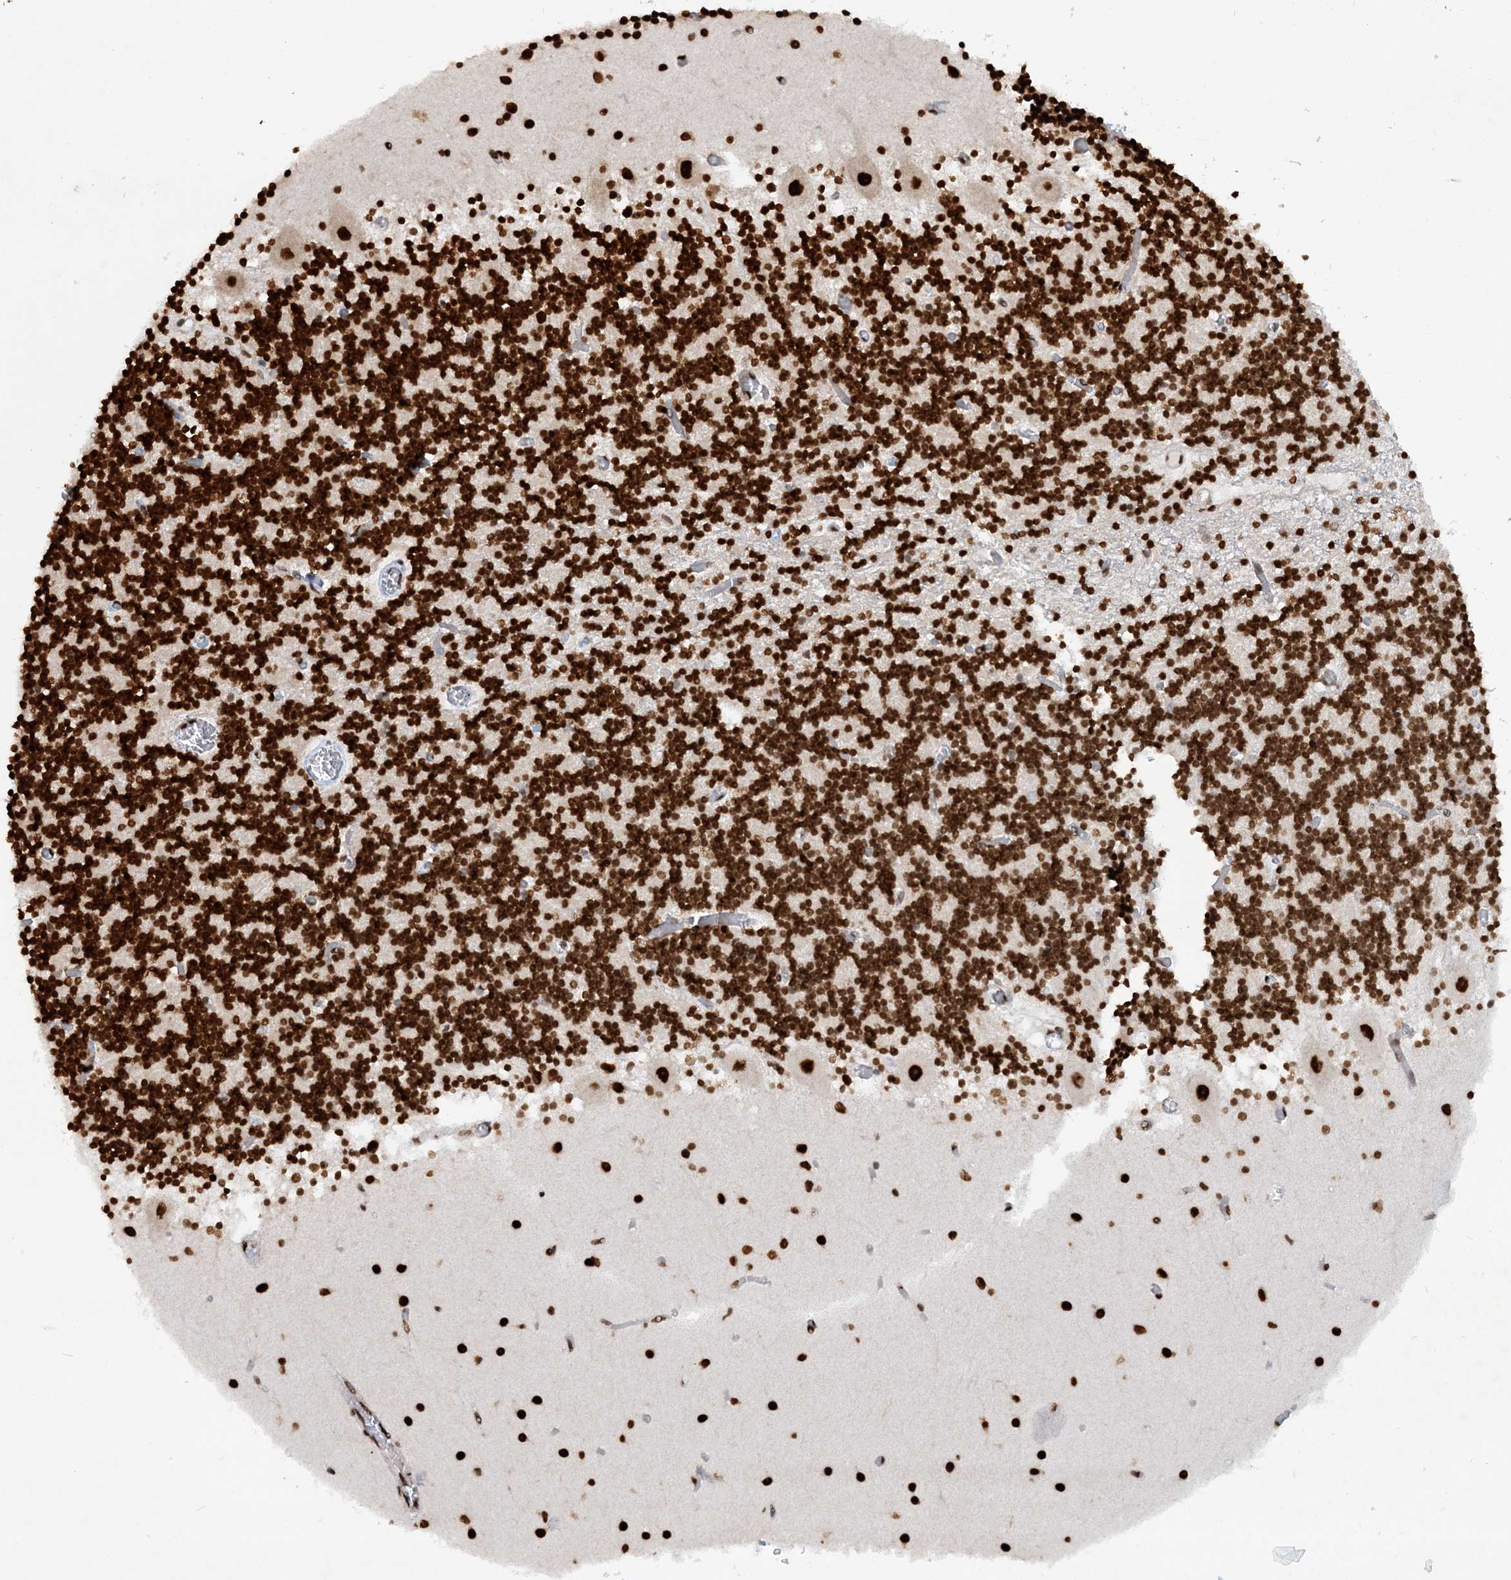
{"staining": {"intensity": "strong", "quantity": ">75%", "location": "nuclear"}, "tissue": "cerebellum", "cell_type": "Cells in granular layer", "image_type": "normal", "snomed": [{"axis": "morphology", "description": "Normal tissue, NOS"}, {"axis": "topography", "description": "Cerebellum"}], "caption": "An immunohistochemistry micrograph of normal tissue is shown. Protein staining in brown labels strong nuclear positivity in cerebellum within cells in granular layer.", "gene": "DELE1", "patient": {"sex": "female", "age": 28}}